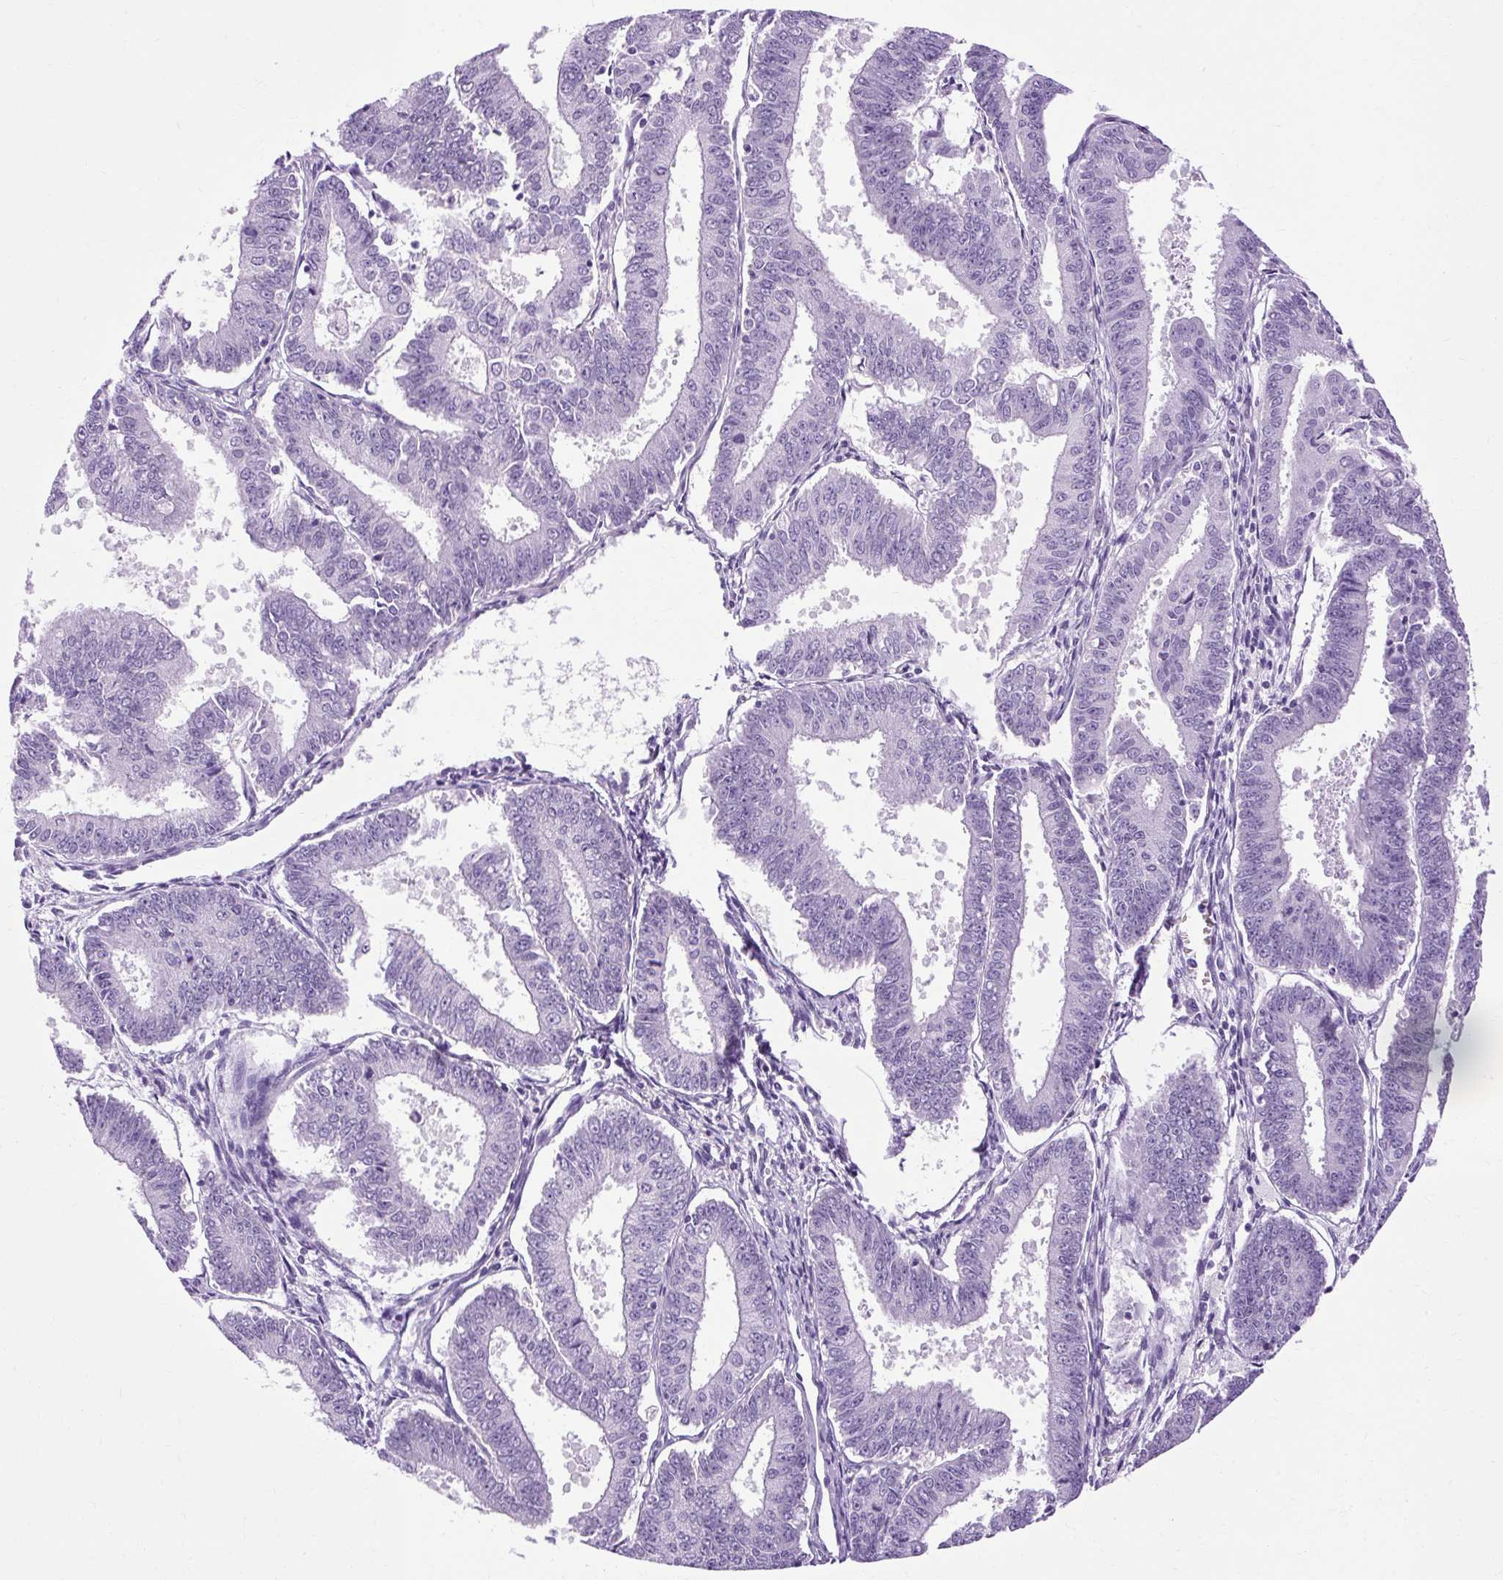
{"staining": {"intensity": "negative", "quantity": "none", "location": "none"}, "tissue": "endometrial cancer", "cell_type": "Tumor cells", "image_type": "cancer", "snomed": [{"axis": "morphology", "description": "Adenocarcinoma, NOS"}, {"axis": "topography", "description": "Endometrium"}], "caption": "Protein analysis of endometrial cancer (adenocarcinoma) demonstrates no significant expression in tumor cells.", "gene": "B3GNT4", "patient": {"sex": "female", "age": 73}}